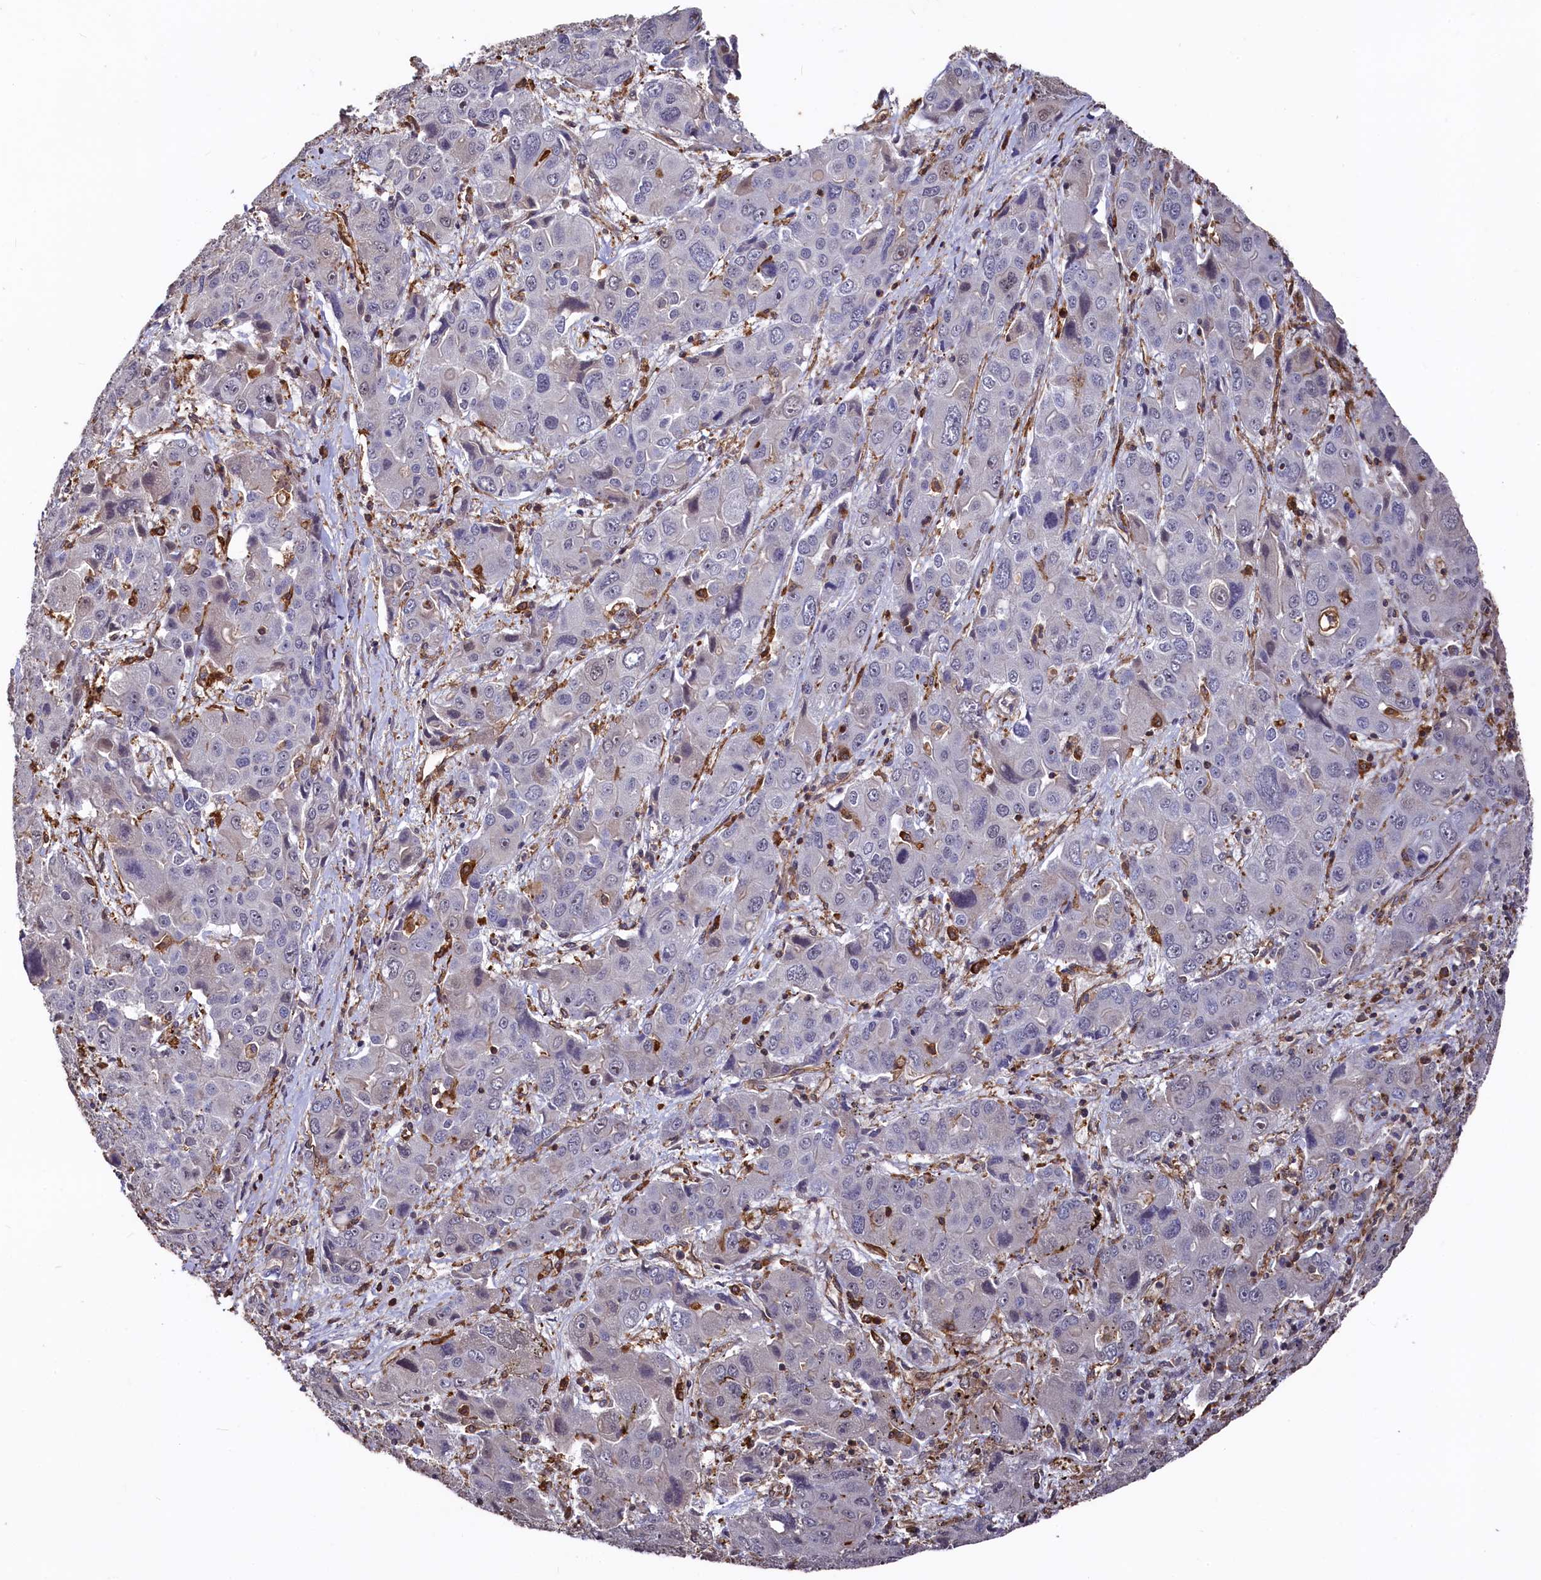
{"staining": {"intensity": "negative", "quantity": "none", "location": "none"}, "tissue": "liver cancer", "cell_type": "Tumor cells", "image_type": "cancer", "snomed": [{"axis": "morphology", "description": "Cholangiocarcinoma"}, {"axis": "topography", "description": "Liver"}], "caption": "Immunohistochemistry micrograph of human liver cancer stained for a protein (brown), which shows no expression in tumor cells.", "gene": "PLEKHO2", "patient": {"sex": "male", "age": 67}}